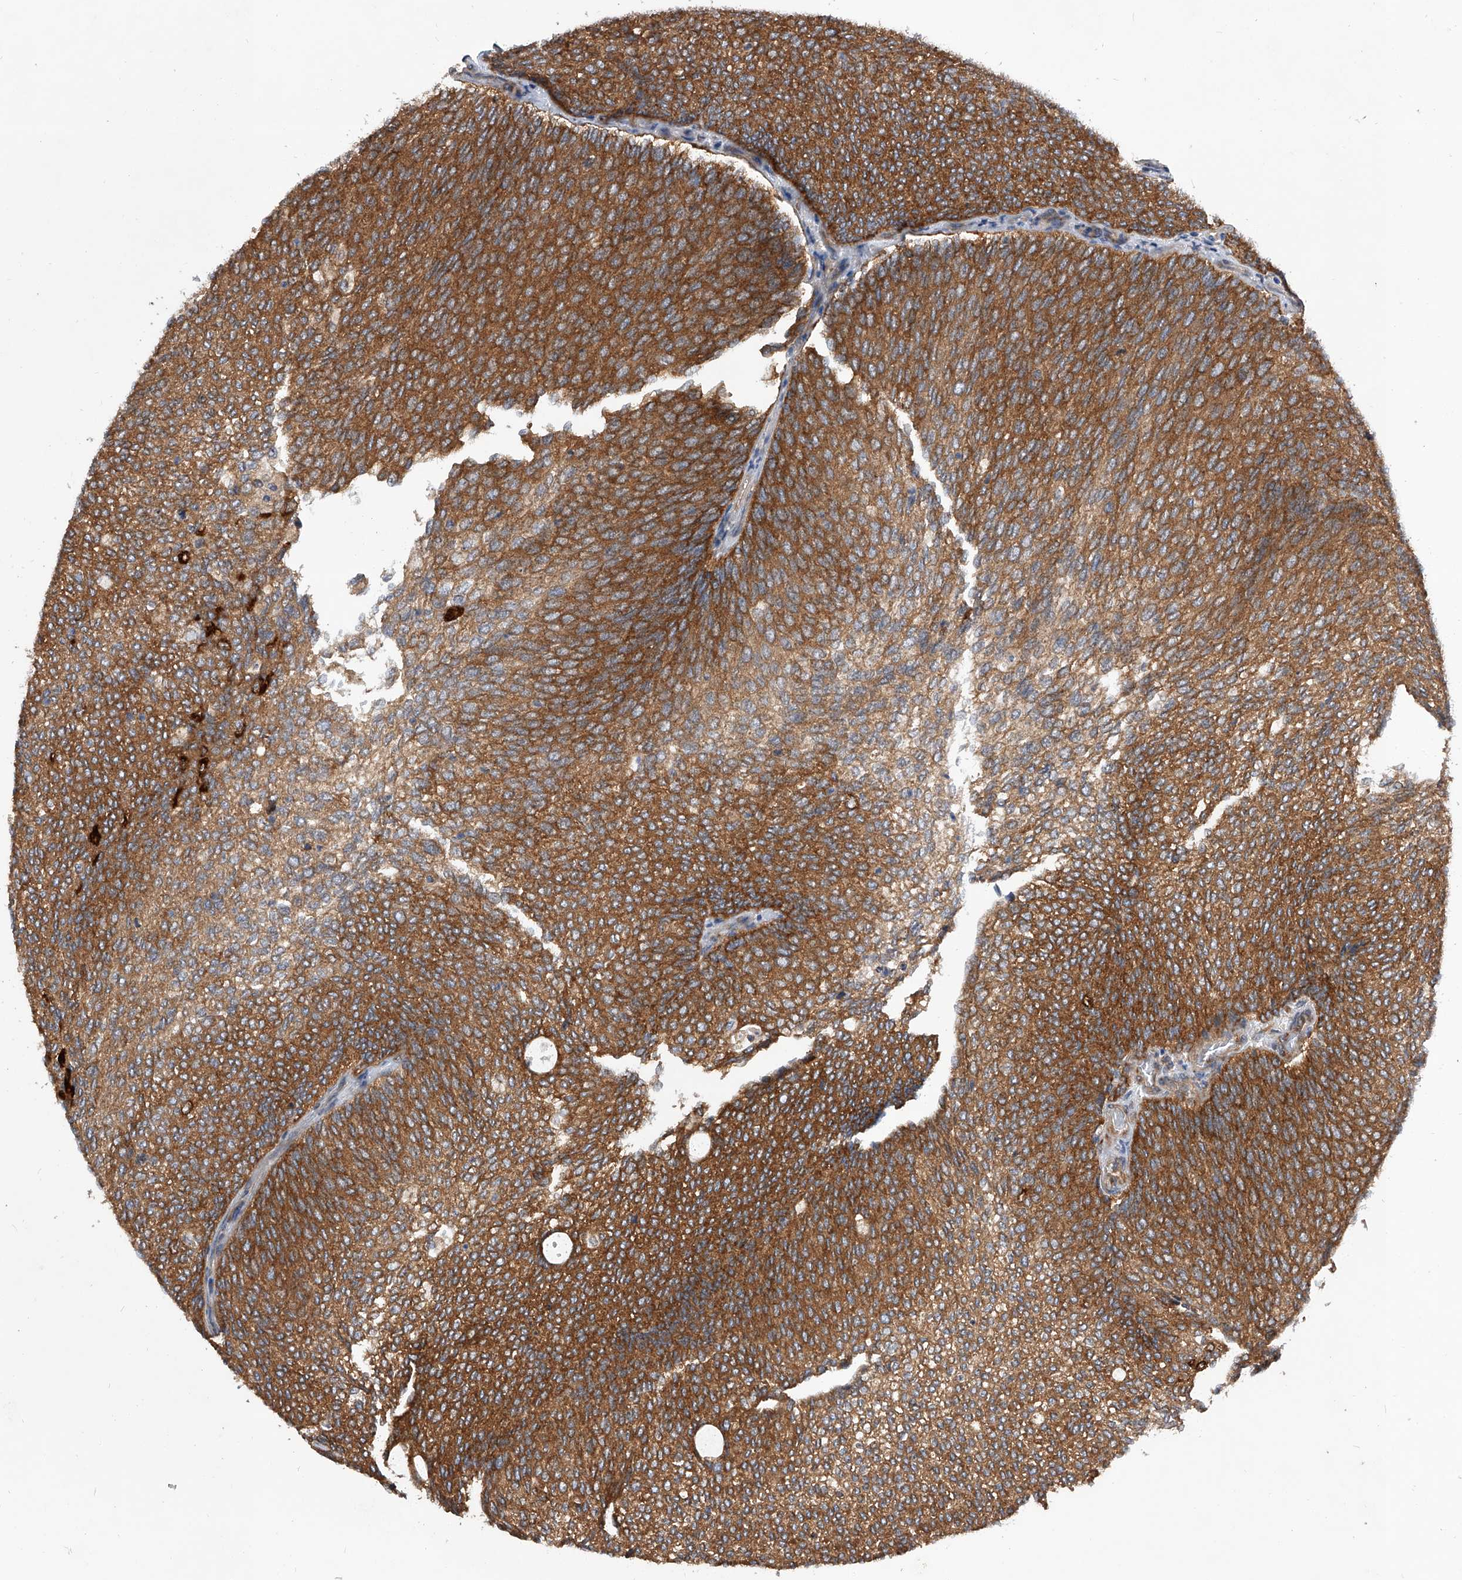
{"staining": {"intensity": "strong", "quantity": ">75%", "location": "cytoplasmic/membranous"}, "tissue": "urothelial cancer", "cell_type": "Tumor cells", "image_type": "cancer", "snomed": [{"axis": "morphology", "description": "Urothelial carcinoma, Low grade"}, {"axis": "topography", "description": "Urinary bladder"}], "caption": "The image reveals a brown stain indicating the presence of a protein in the cytoplasmic/membranous of tumor cells in urothelial cancer.", "gene": "CFAP410", "patient": {"sex": "female", "age": 79}}